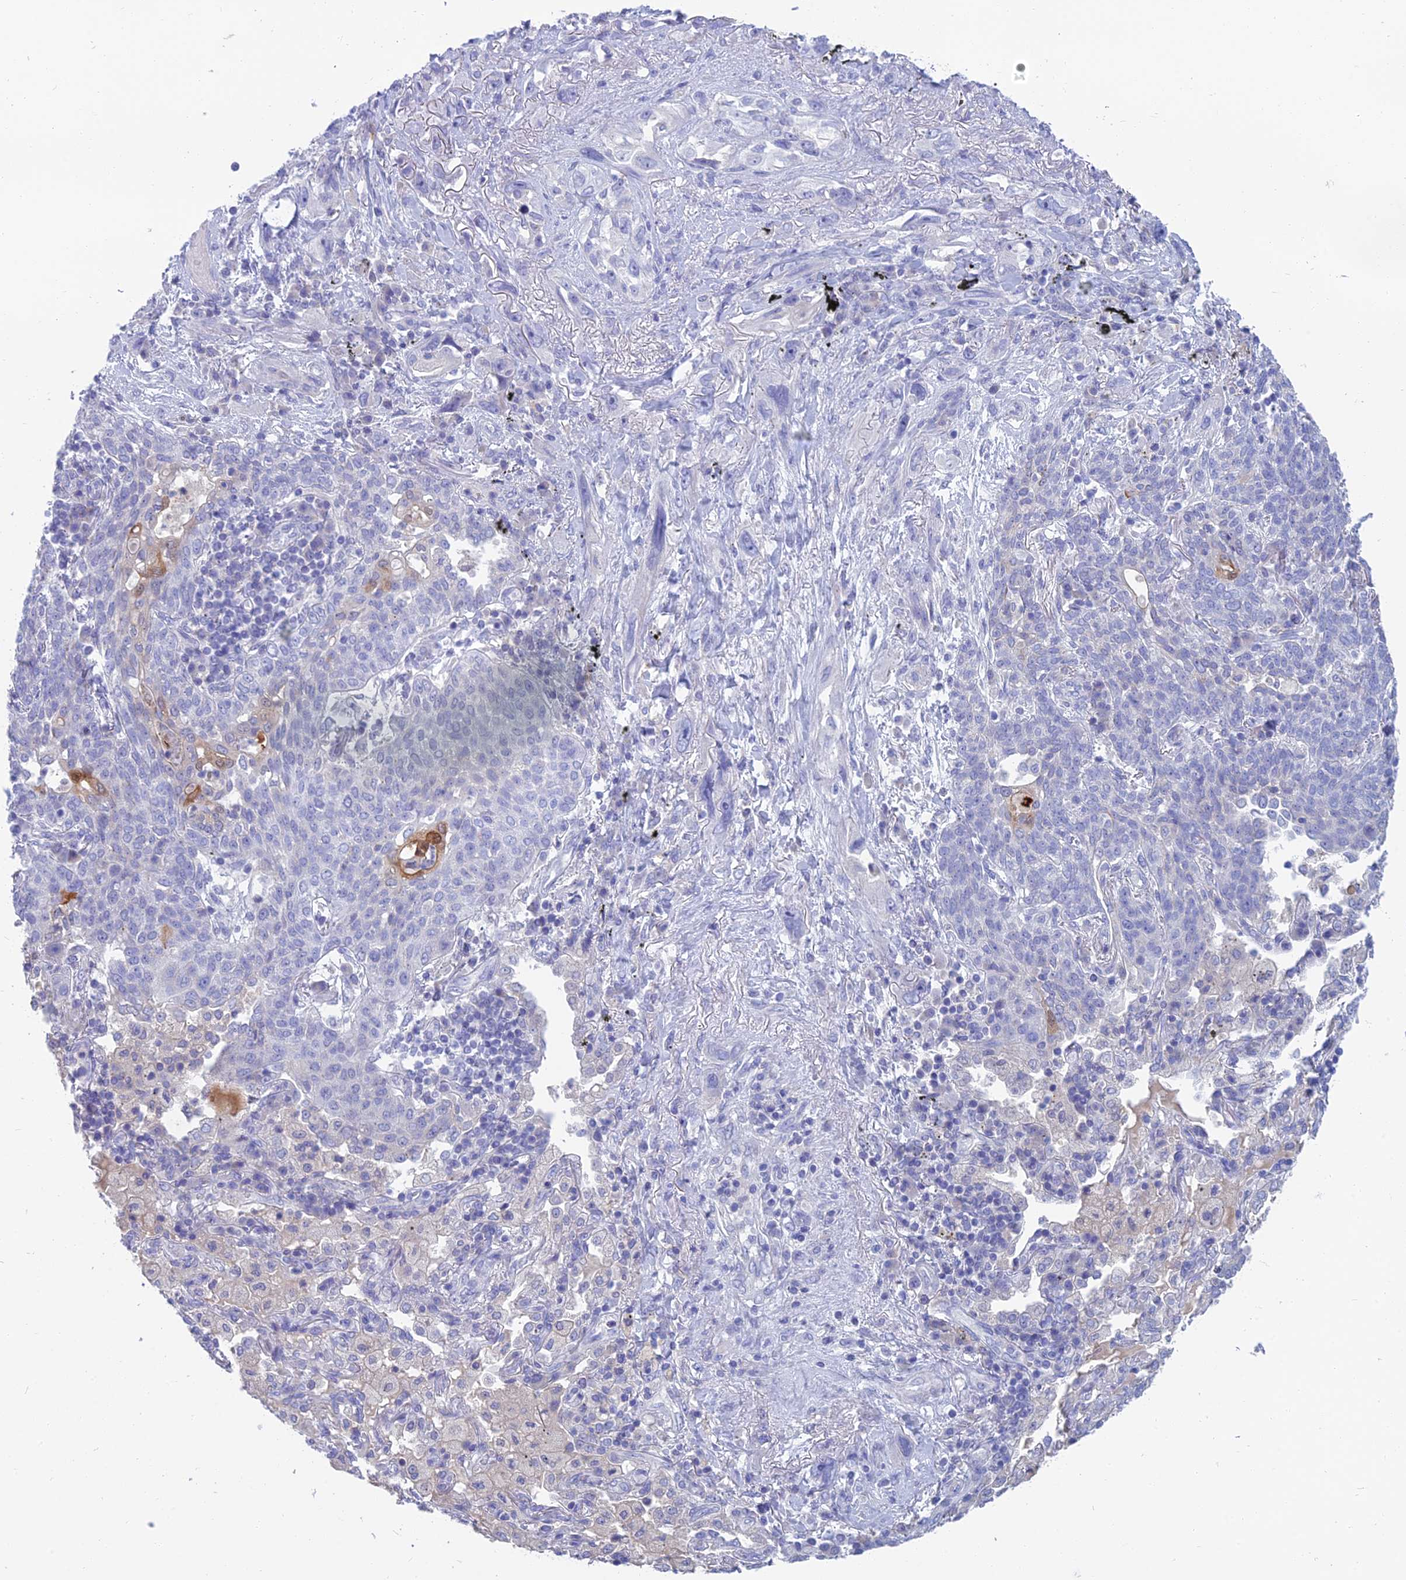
{"staining": {"intensity": "negative", "quantity": "none", "location": "none"}, "tissue": "lung cancer", "cell_type": "Tumor cells", "image_type": "cancer", "snomed": [{"axis": "morphology", "description": "Squamous cell carcinoma, NOS"}, {"axis": "topography", "description": "Lung"}], "caption": "Lung cancer (squamous cell carcinoma) was stained to show a protein in brown. There is no significant expression in tumor cells.", "gene": "SPTLC3", "patient": {"sex": "female", "age": 70}}